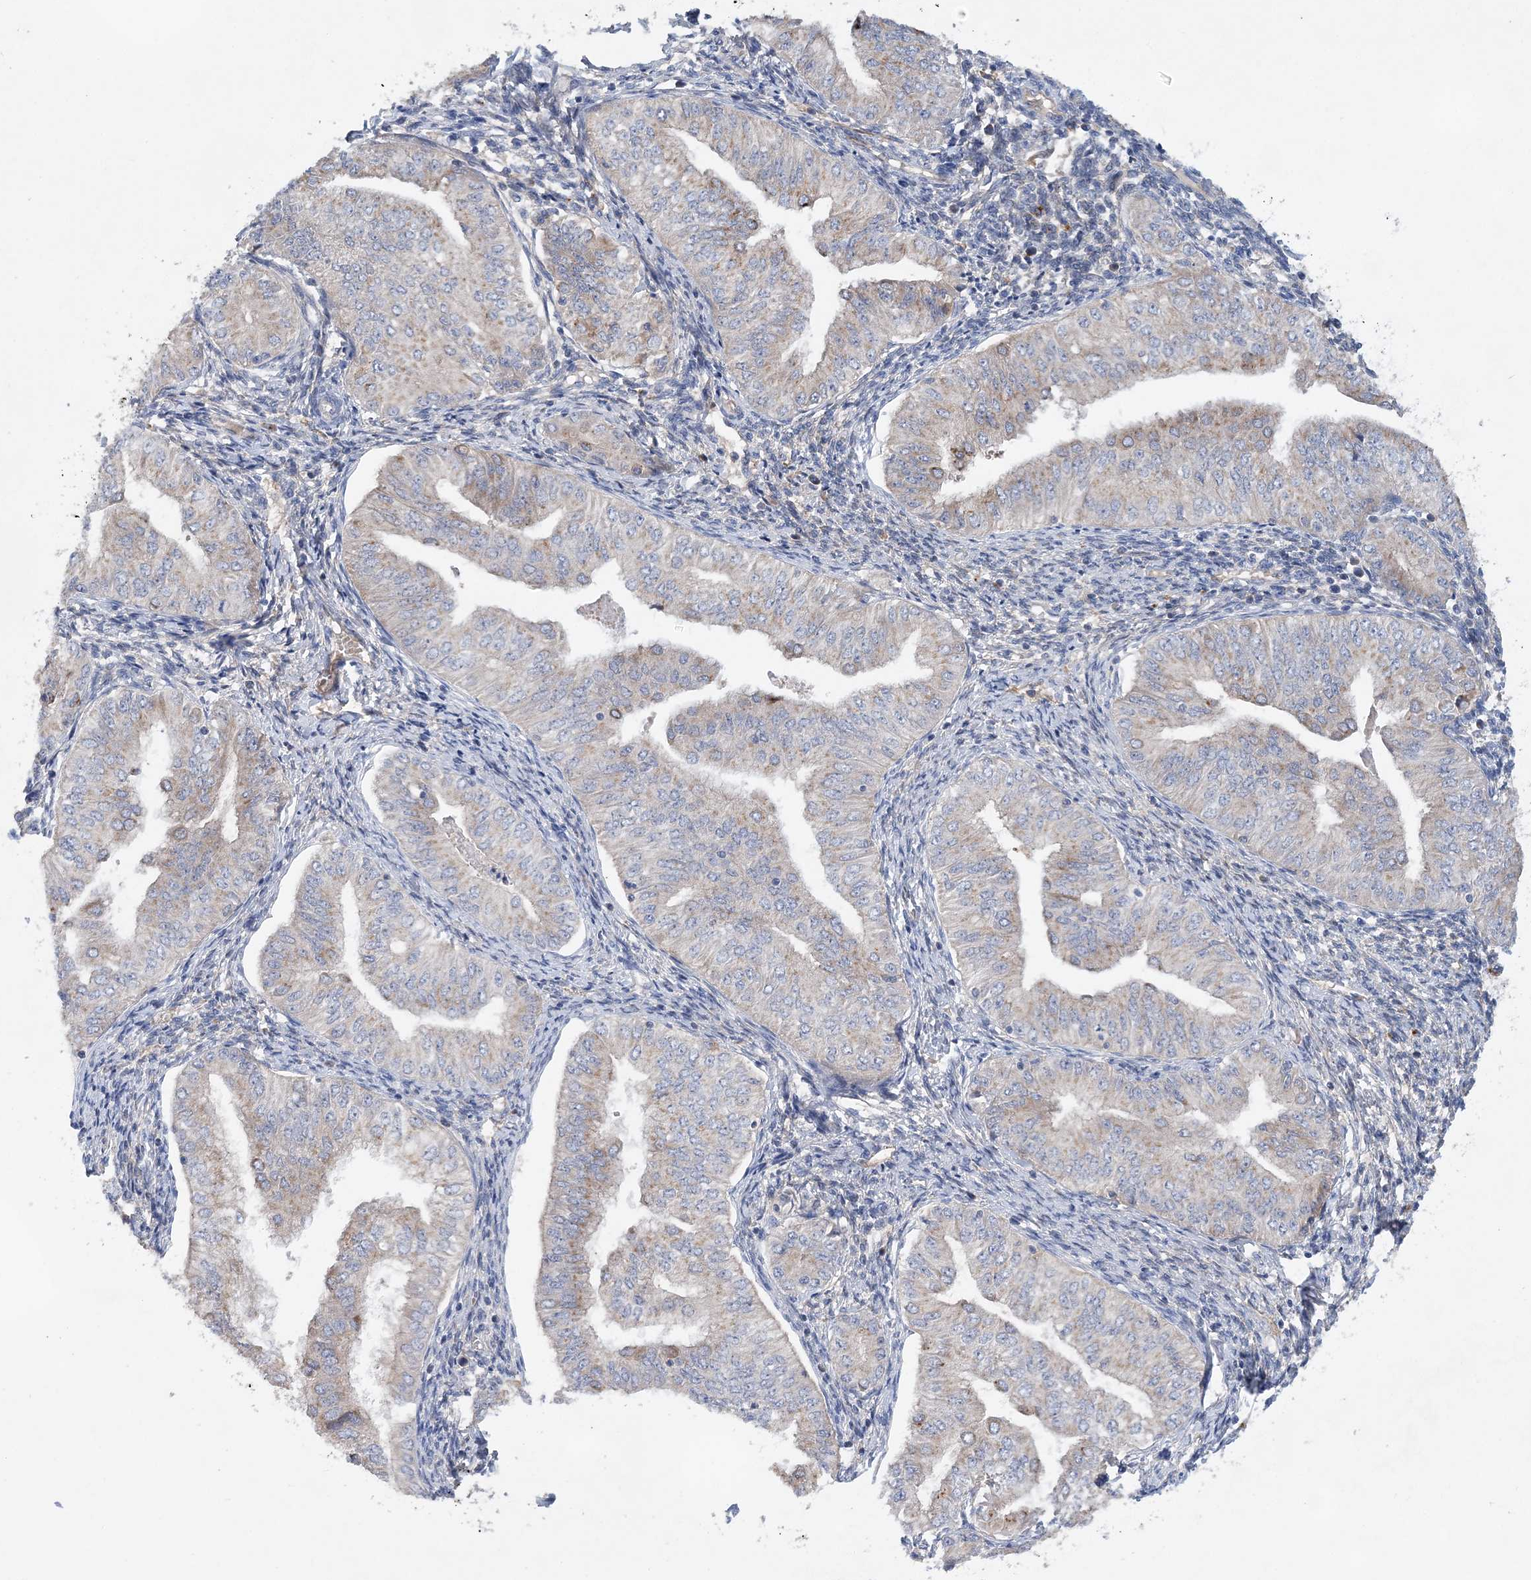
{"staining": {"intensity": "weak", "quantity": "<25%", "location": "cytoplasmic/membranous"}, "tissue": "endometrial cancer", "cell_type": "Tumor cells", "image_type": "cancer", "snomed": [{"axis": "morphology", "description": "Normal tissue, NOS"}, {"axis": "morphology", "description": "Adenocarcinoma, NOS"}, {"axis": "topography", "description": "Endometrium"}], "caption": "Adenocarcinoma (endometrial) was stained to show a protein in brown. There is no significant expression in tumor cells.", "gene": "TRAPPC13", "patient": {"sex": "female", "age": 53}}